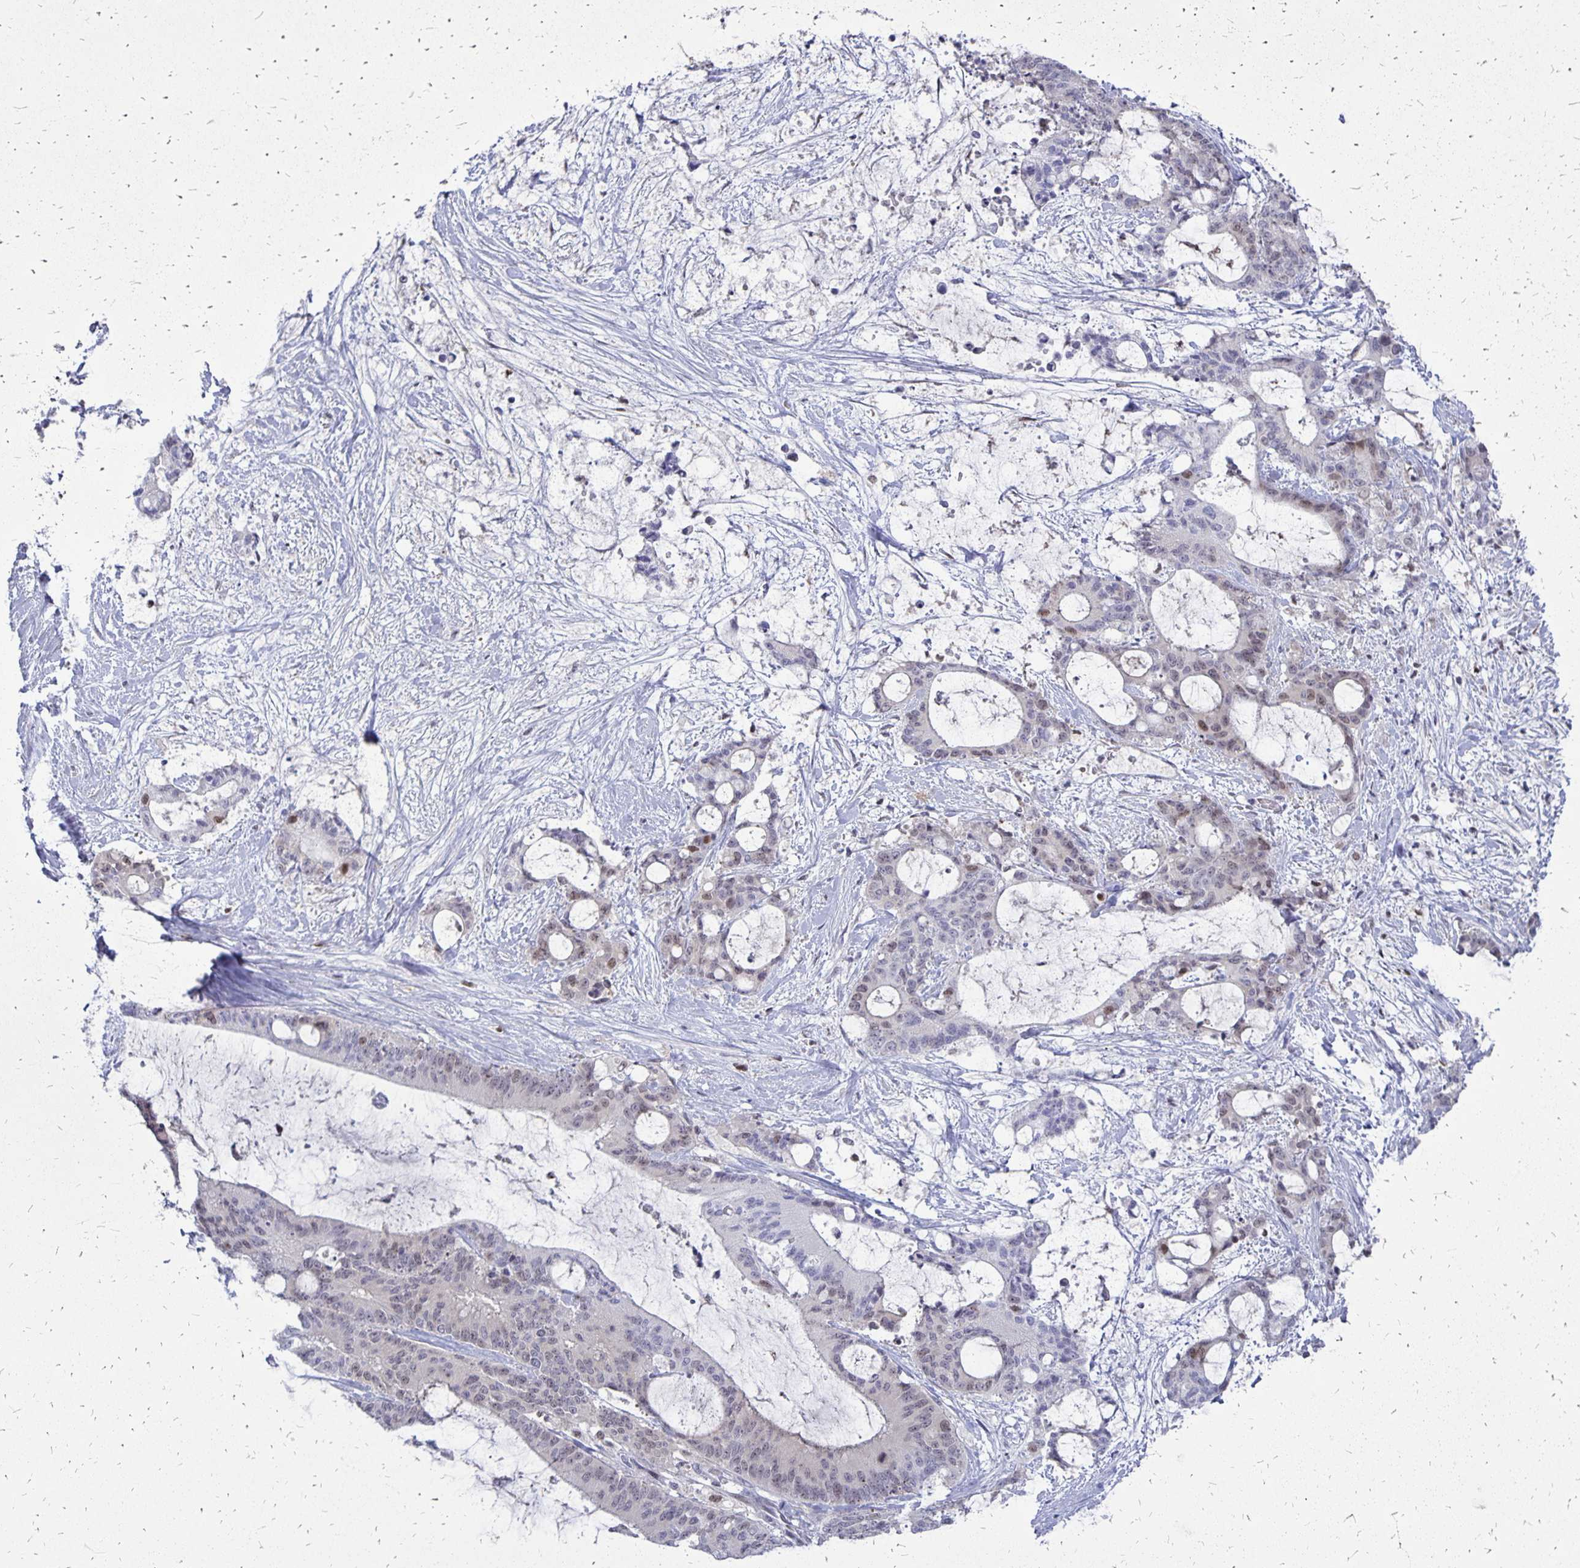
{"staining": {"intensity": "weak", "quantity": "<25%", "location": "nuclear"}, "tissue": "liver cancer", "cell_type": "Tumor cells", "image_type": "cancer", "snomed": [{"axis": "morphology", "description": "Normal tissue, NOS"}, {"axis": "morphology", "description": "Cholangiocarcinoma"}, {"axis": "topography", "description": "Liver"}, {"axis": "topography", "description": "Peripheral nerve tissue"}], "caption": "Tumor cells show no significant protein positivity in cholangiocarcinoma (liver). Nuclei are stained in blue.", "gene": "DCK", "patient": {"sex": "female", "age": 73}}